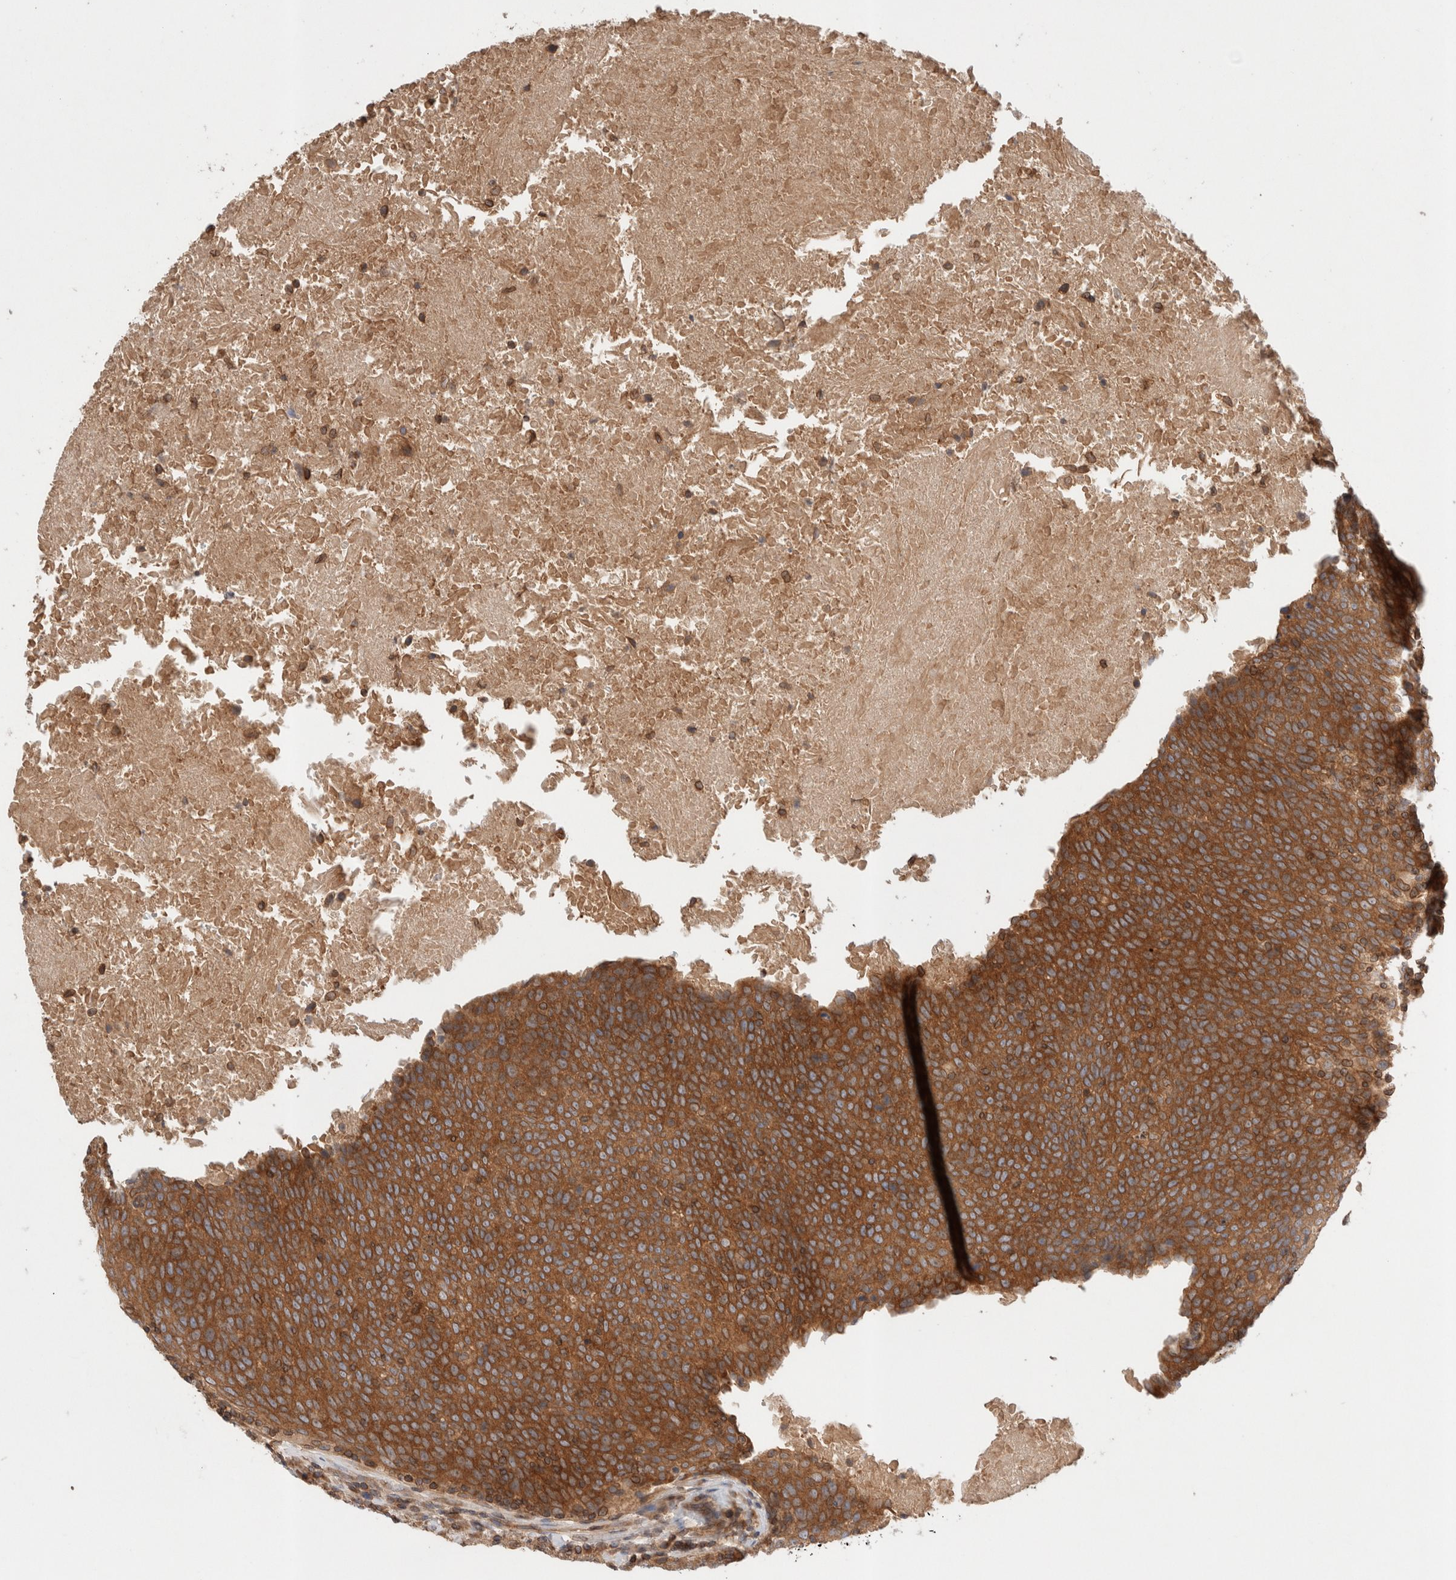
{"staining": {"intensity": "strong", "quantity": ">75%", "location": "cytoplasmic/membranous"}, "tissue": "head and neck cancer", "cell_type": "Tumor cells", "image_type": "cancer", "snomed": [{"axis": "morphology", "description": "Squamous cell carcinoma, NOS"}, {"axis": "morphology", "description": "Squamous cell carcinoma, metastatic, NOS"}, {"axis": "topography", "description": "Lymph node"}, {"axis": "topography", "description": "Head-Neck"}], "caption": "Protein staining by IHC shows strong cytoplasmic/membranous expression in about >75% of tumor cells in head and neck cancer.", "gene": "SIKE1", "patient": {"sex": "male", "age": 62}}